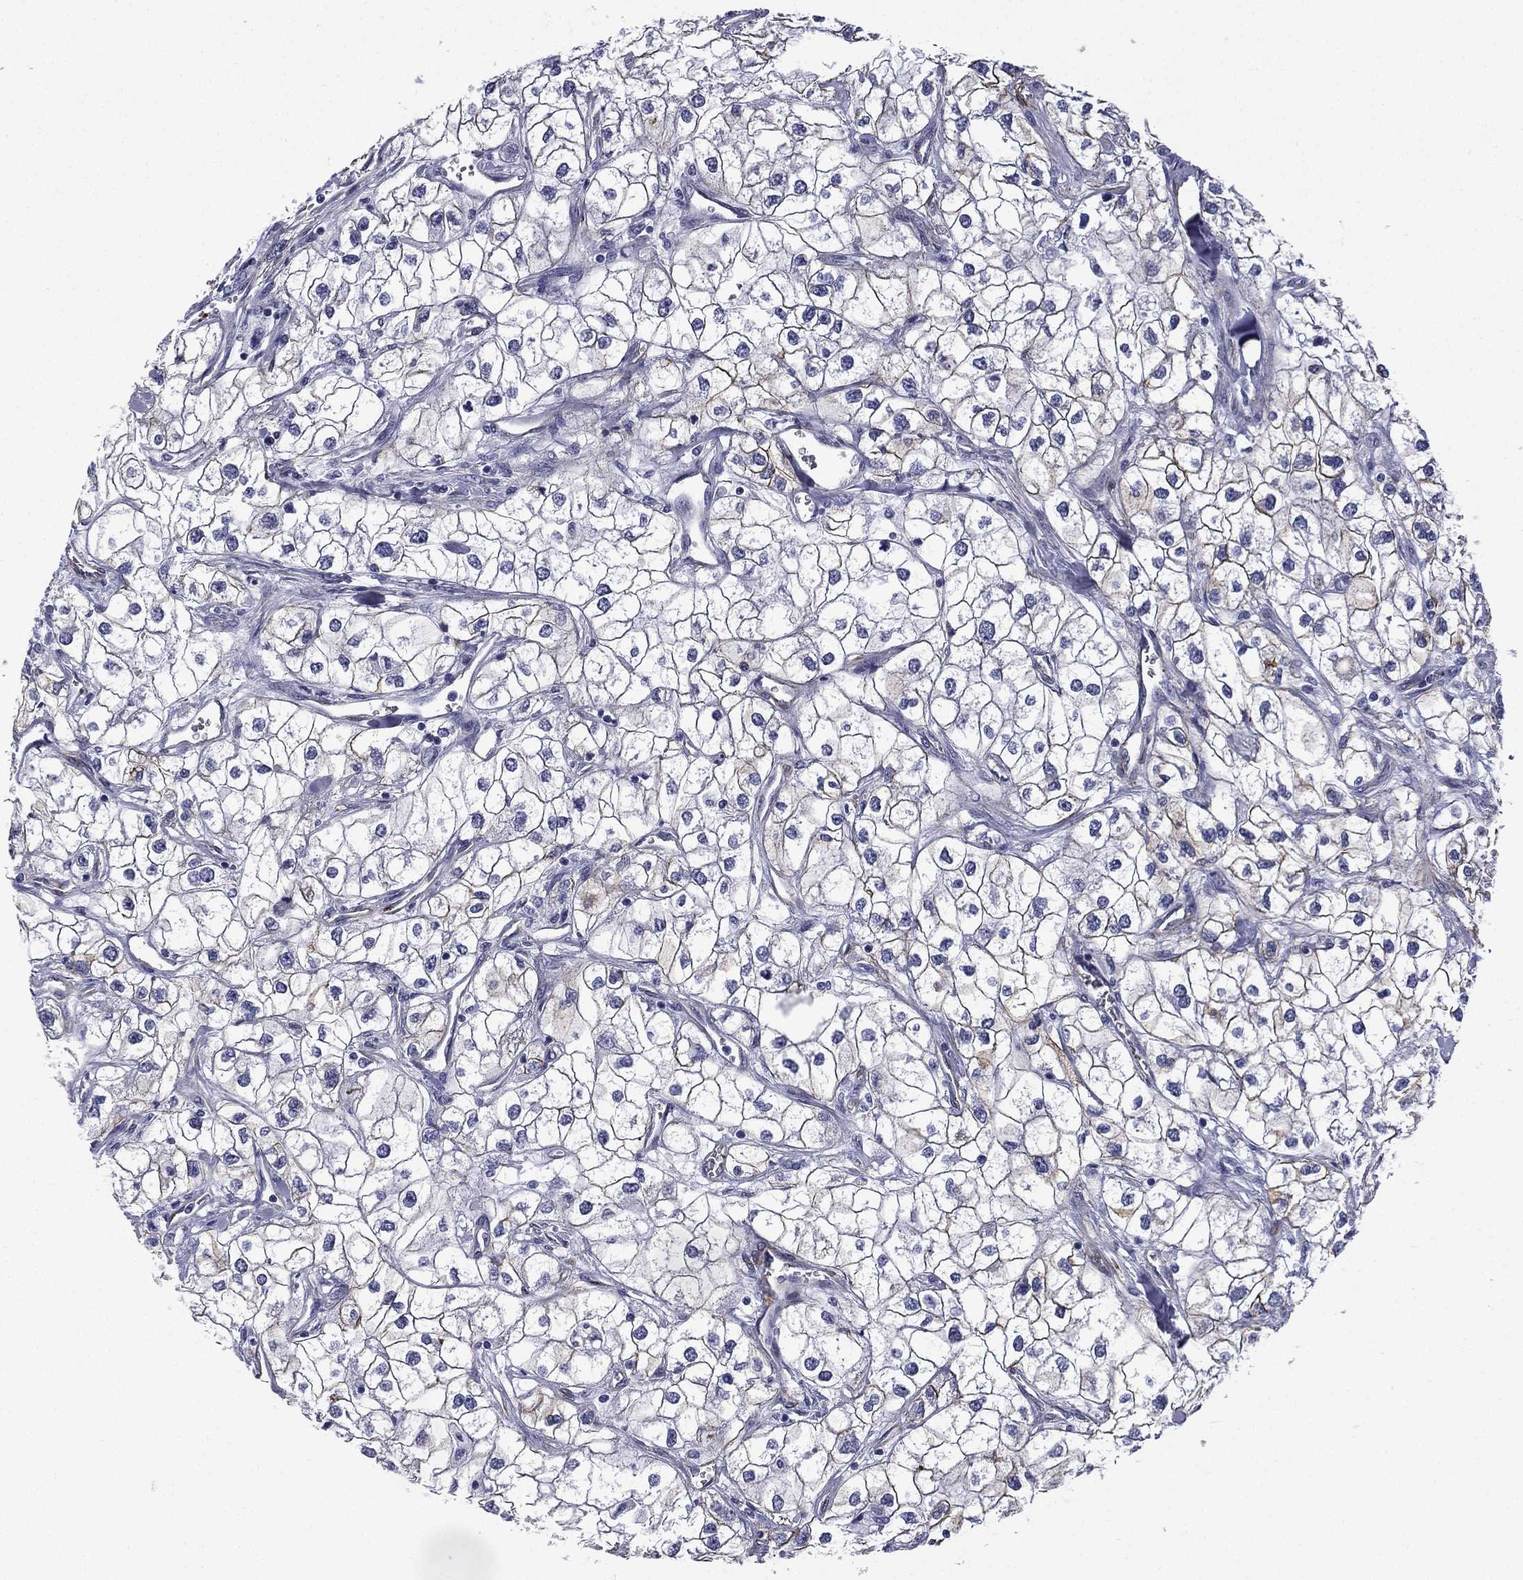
{"staining": {"intensity": "moderate", "quantity": "<25%", "location": "cytoplasmic/membranous"}, "tissue": "renal cancer", "cell_type": "Tumor cells", "image_type": "cancer", "snomed": [{"axis": "morphology", "description": "Adenocarcinoma, NOS"}, {"axis": "topography", "description": "Kidney"}], "caption": "IHC of human renal cancer (adenocarcinoma) exhibits low levels of moderate cytoplasmic/membranous staining in about <25% of tumor cells.", "gene": "CAVIN3", "patient": {"sex": "male", "age": 59}}